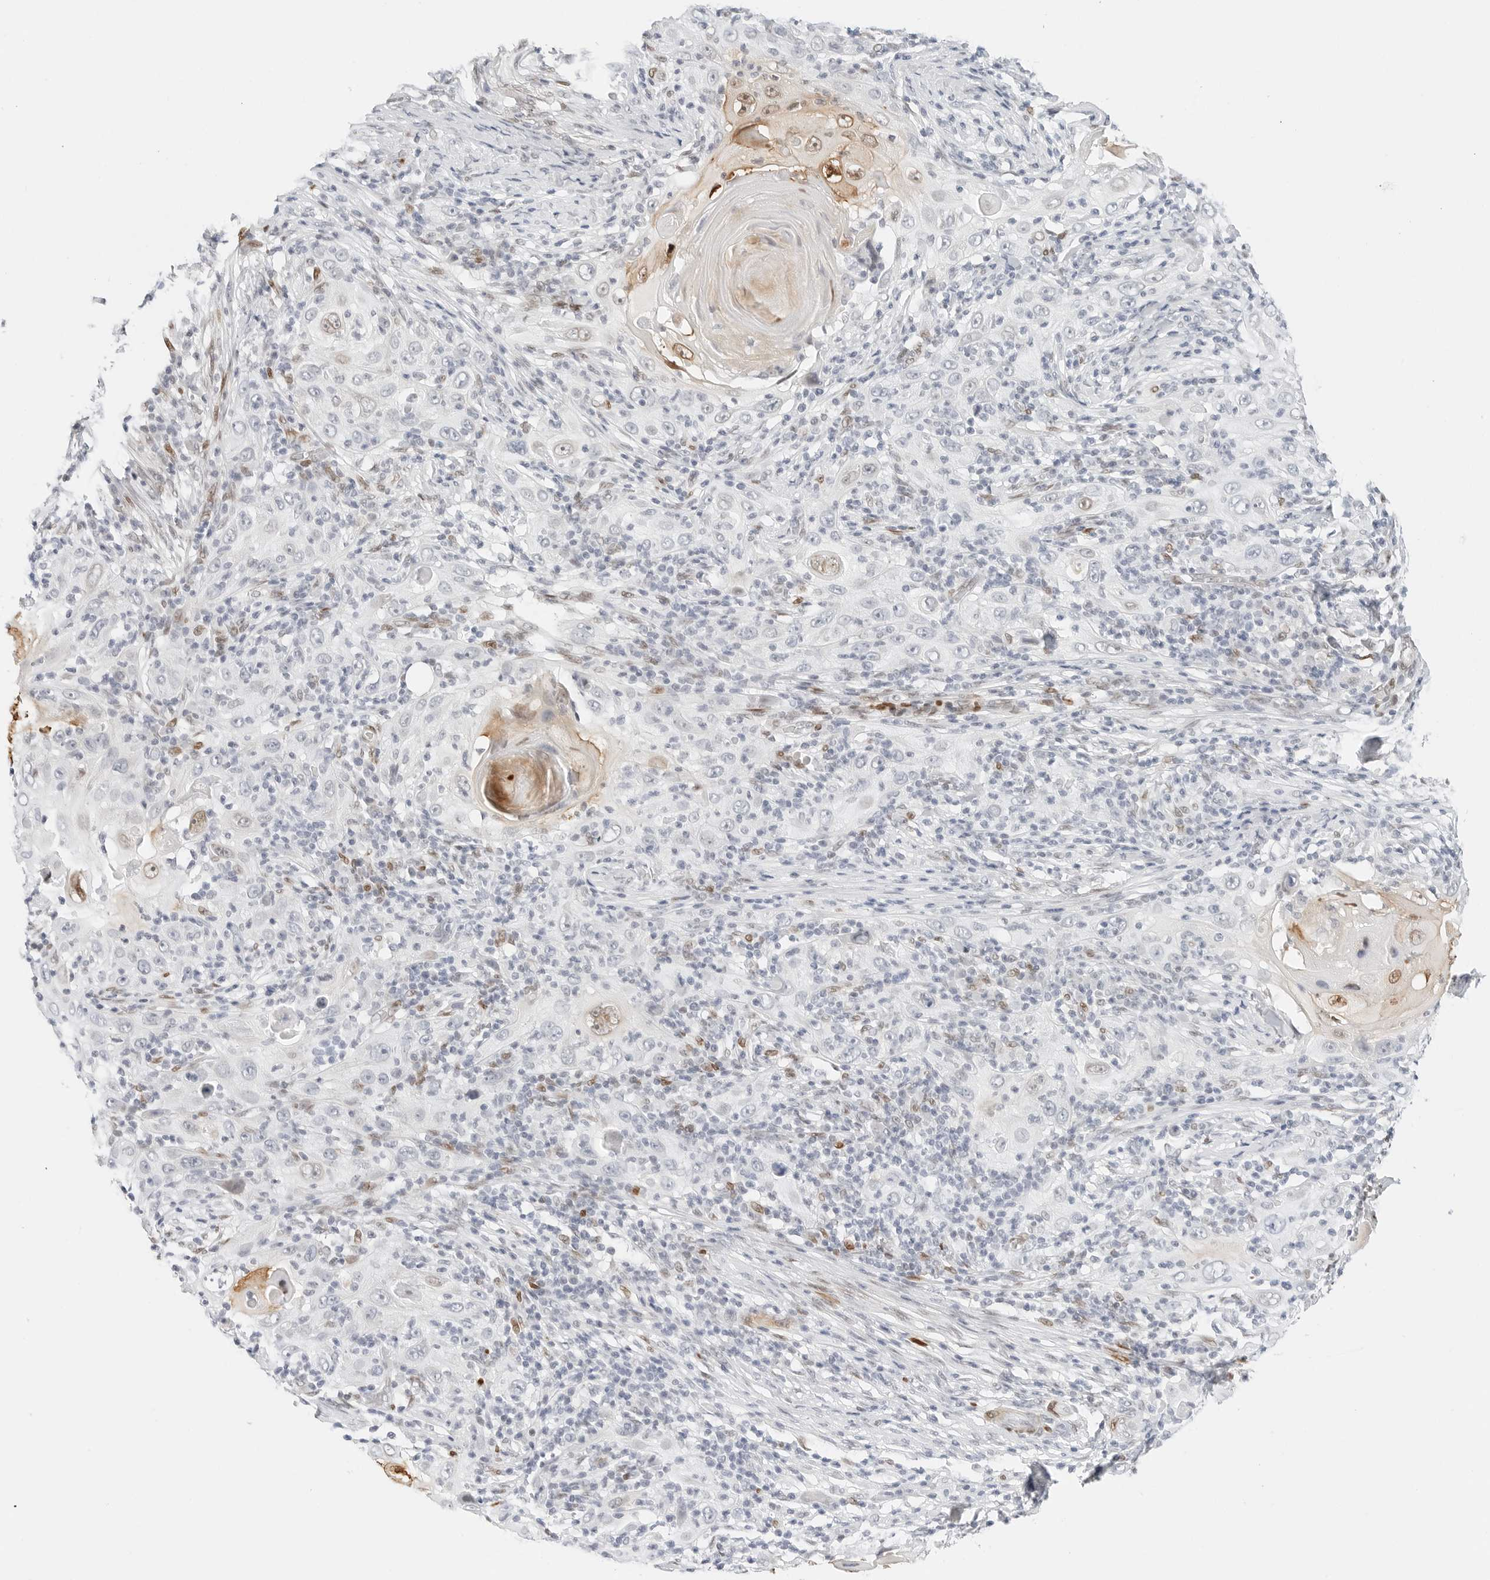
{"staining": {"intensity": "negative", "quantity": "none", "location": "none"}, "tissue": "skin cancer", "cell_type": "Tumor cells", "image_type": "cancer", "snomed": [{"axis": "morphology", "description": "Squamous cell carcinoma, NOS"}, {"axis": "topography", "description": "Skin"}], "caption": "Immunohistochemical staining of human squamous cell carcinoma (skin) shows no significant staining in tumor cells.", "gene": "SPIDR", "patient": {"sex": "female", "age": 88}}